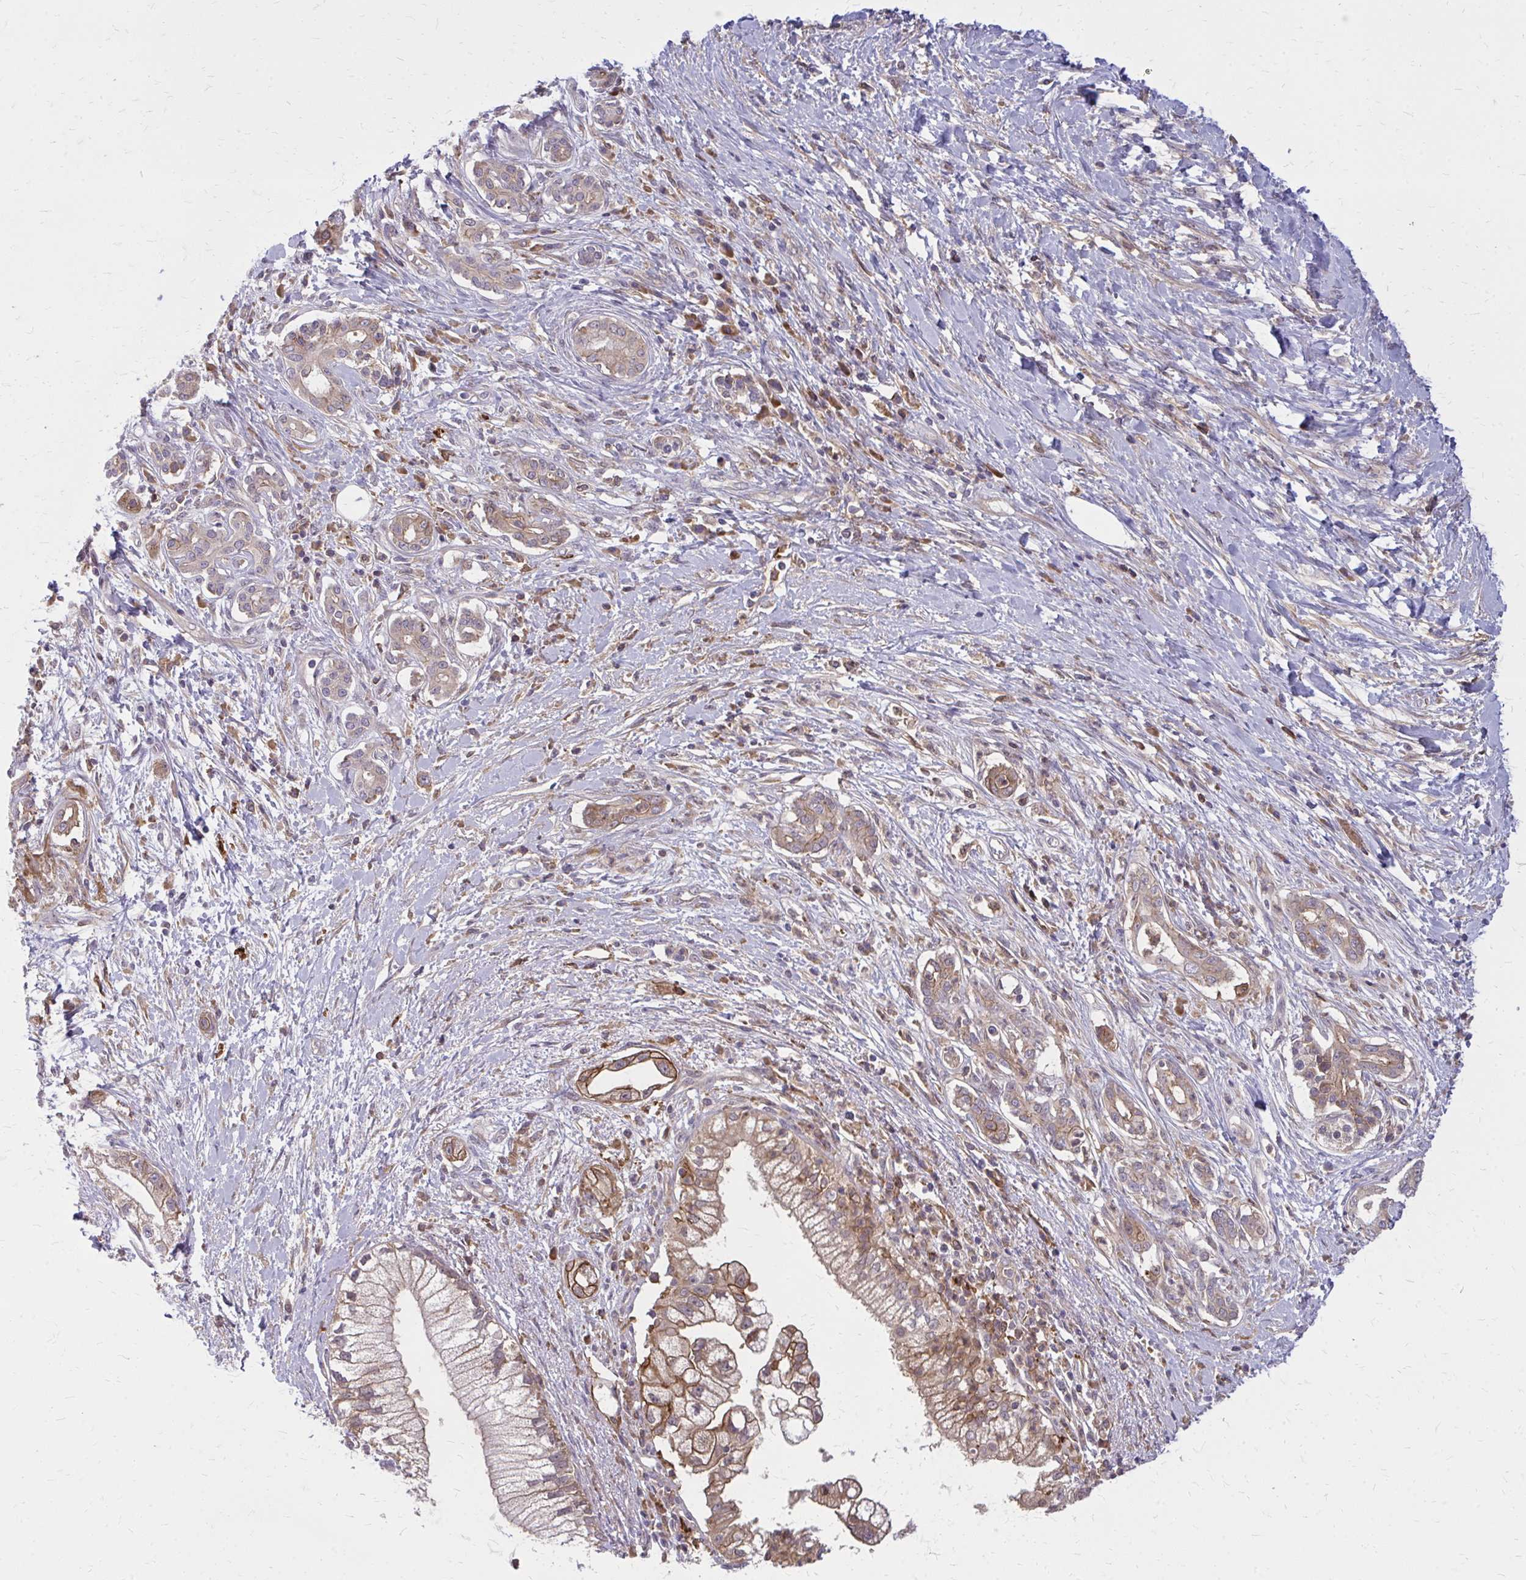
{"staining": {"intensity": "moderate", "quantity": ">75%", "location": "cytoplasmic/membranous"}, "tissue": "pancreatic cancer", "cell_type": "Tumor cells", "image_type": "cancer", "snomed": [{"axis": "morphology", "description": "Adenocarcinoma, NOS"}, {"axis": "topography", "description": "Pancreas"}], "caption": "A brown stain highlights moderate cytoplasmic/membranous expression of a protein in pancreatic cancer tumor cells.", "gene": "OXNAD1", "patient": {"sex": "male", "age": 70}}